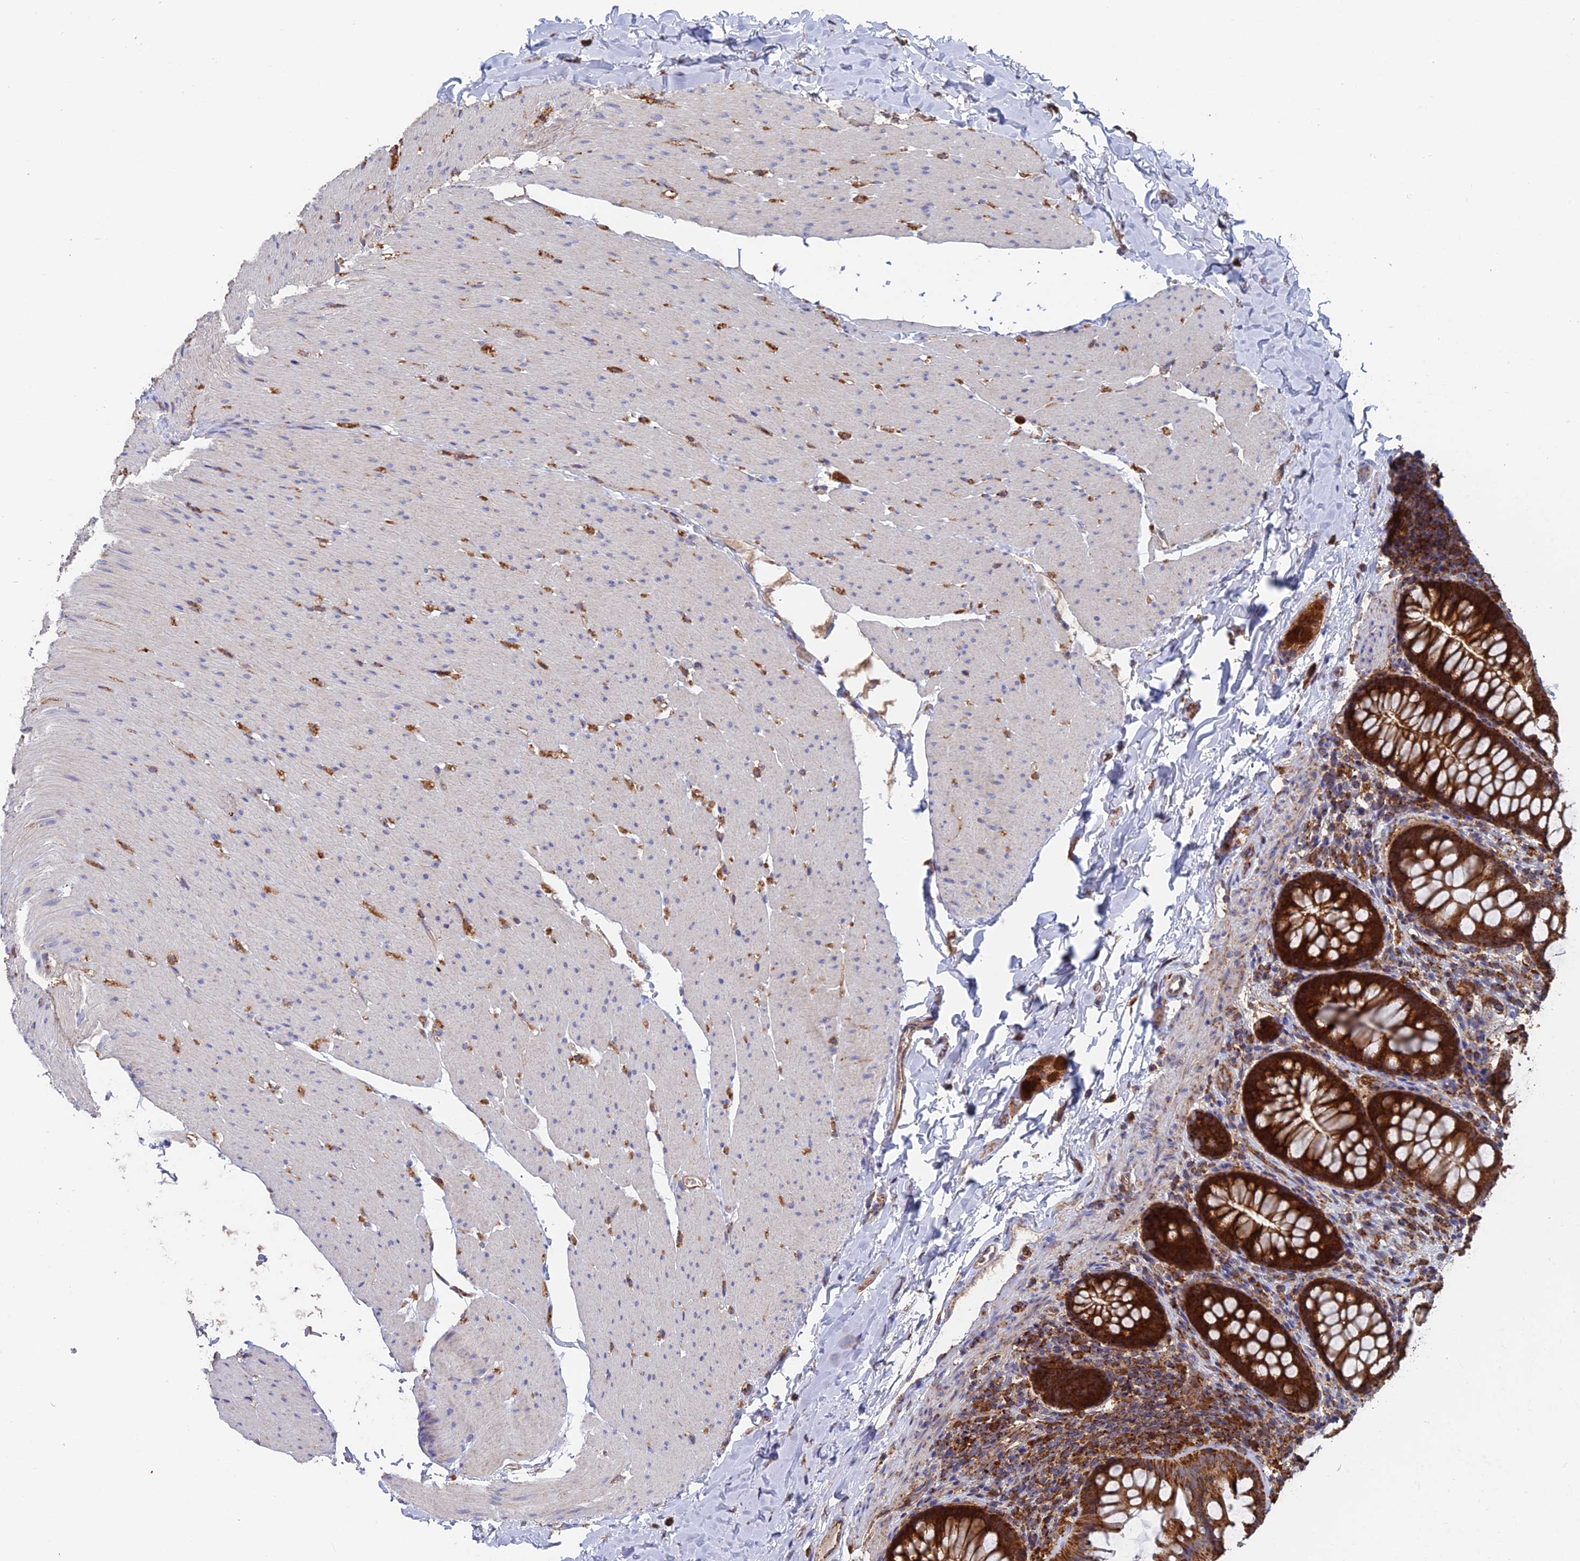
{"staining": {"intensity": "moderate", "quantity": "25%-75%", "location": "cytoplasmic/membranous"}, "tissue": "colon", "cell_type": "Endothelial cells", "image_type": "normal", "snomed": [{"axis": "morphology", "description": "Normal tissue, NOS"}, {"axis": "topography", "description": "Colon"}], "caption": "Human colon stained with a brown dye reveals moderate cytoplasmic/membranous positive staining in about 25%-75% of endothelial cells.", "gene": "DTYMK", "patient": {"sex": "female", "age": 62}}